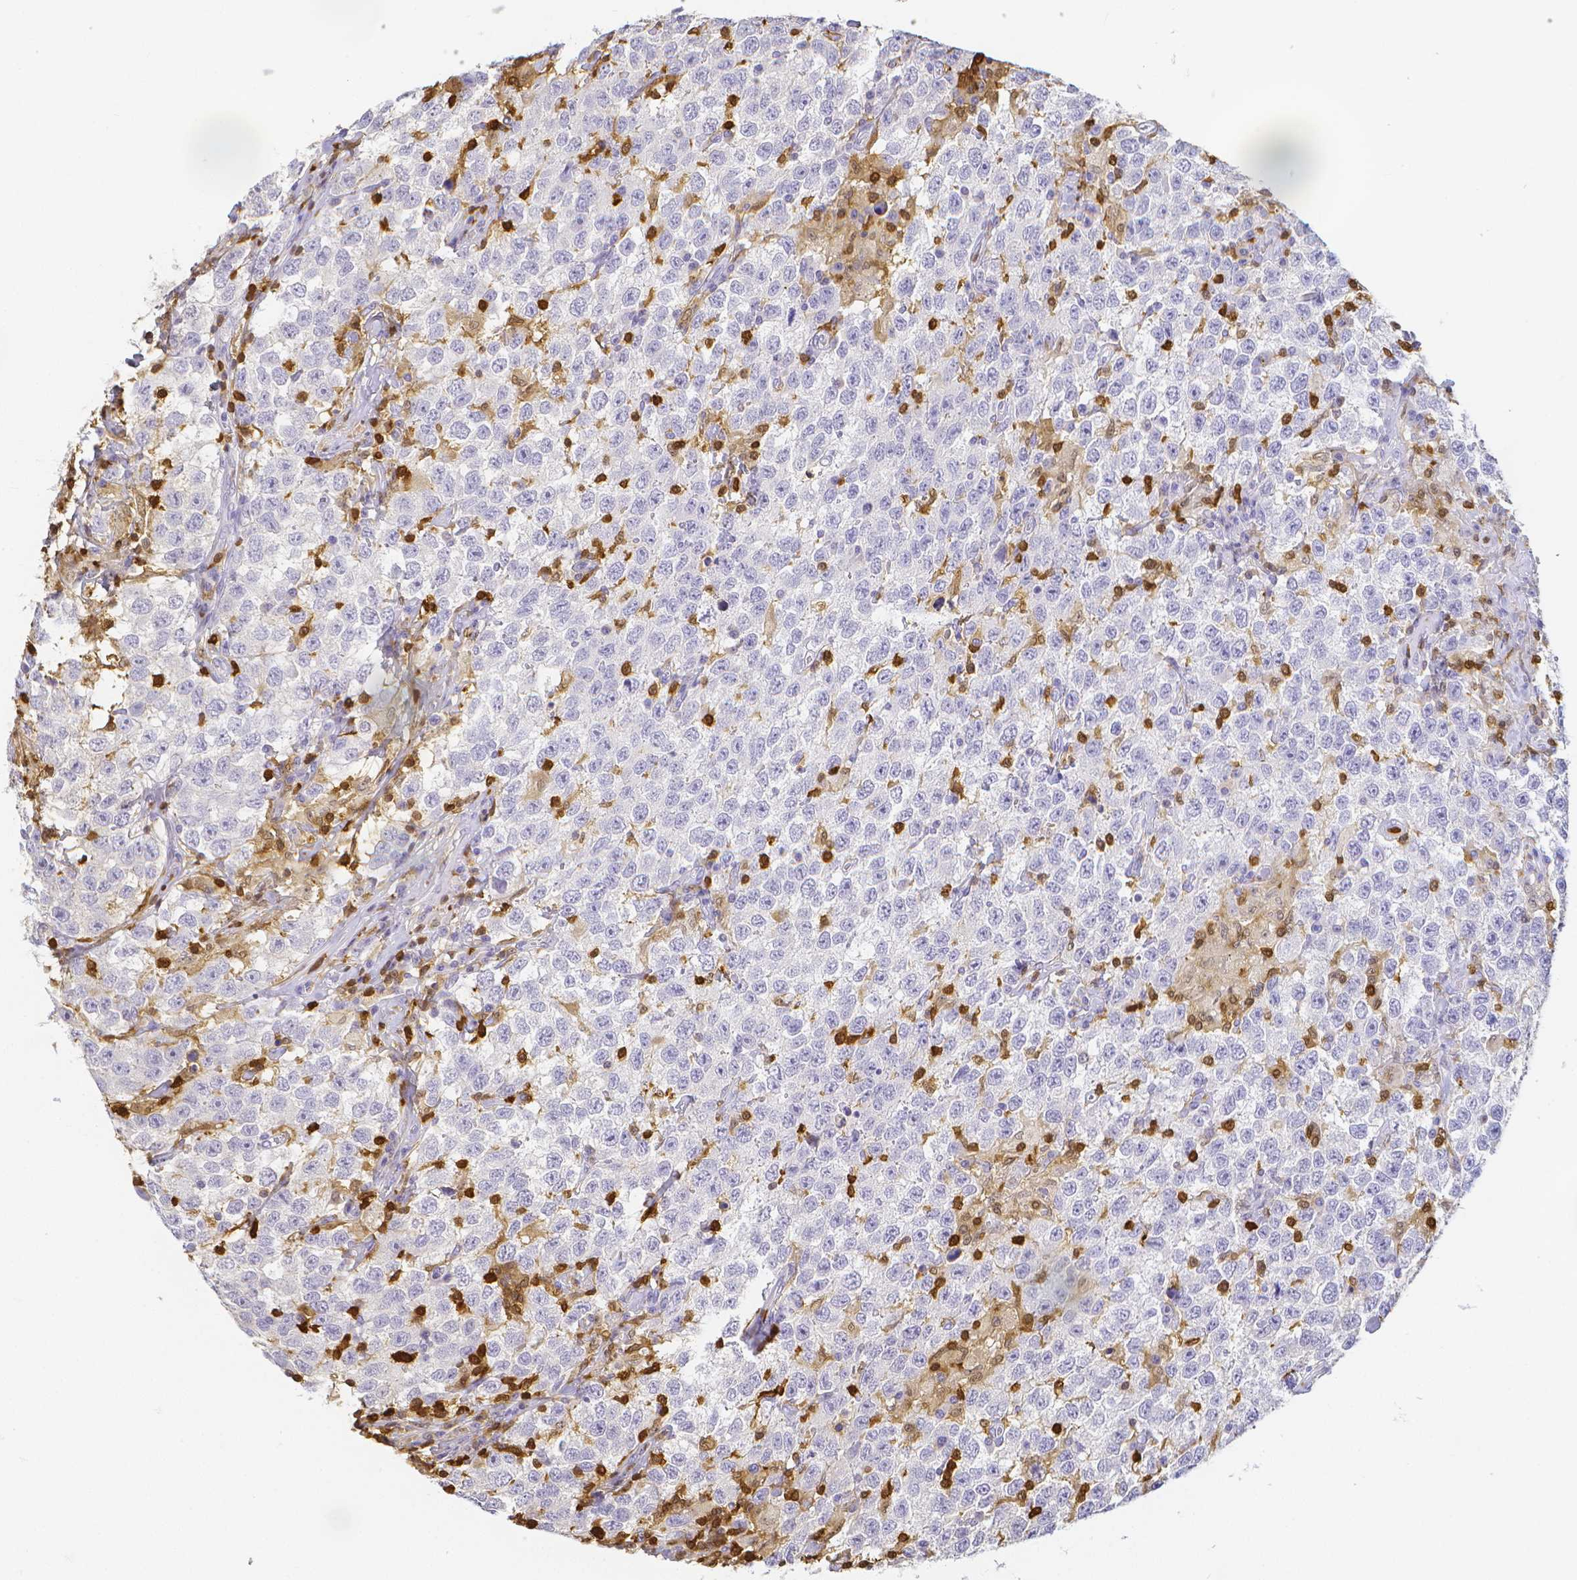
{"staining": {"intensity": "negative", "quantity": "none", "location": "none"}, "tissue": "testis cancer", "cell_type": "Tumor cells", "image_type": "cancer", "snomed": [{"axis": "morphology", "description": "Seminoma, NOS"}, {"axis": "topography", "description": "Testis"}], "caption": "Immunohistochemistry photomicrograph of neoplastic tissue: human testis seminoma stained with DAB (3,3'-diaminobenzidine) exhibits no significant protein expression in tumor cells. (Immunohistochemistry, brightfield microscopy, high magnification).", "gene": "COTL1", "patient": {"sex": "male", "age": 41}}